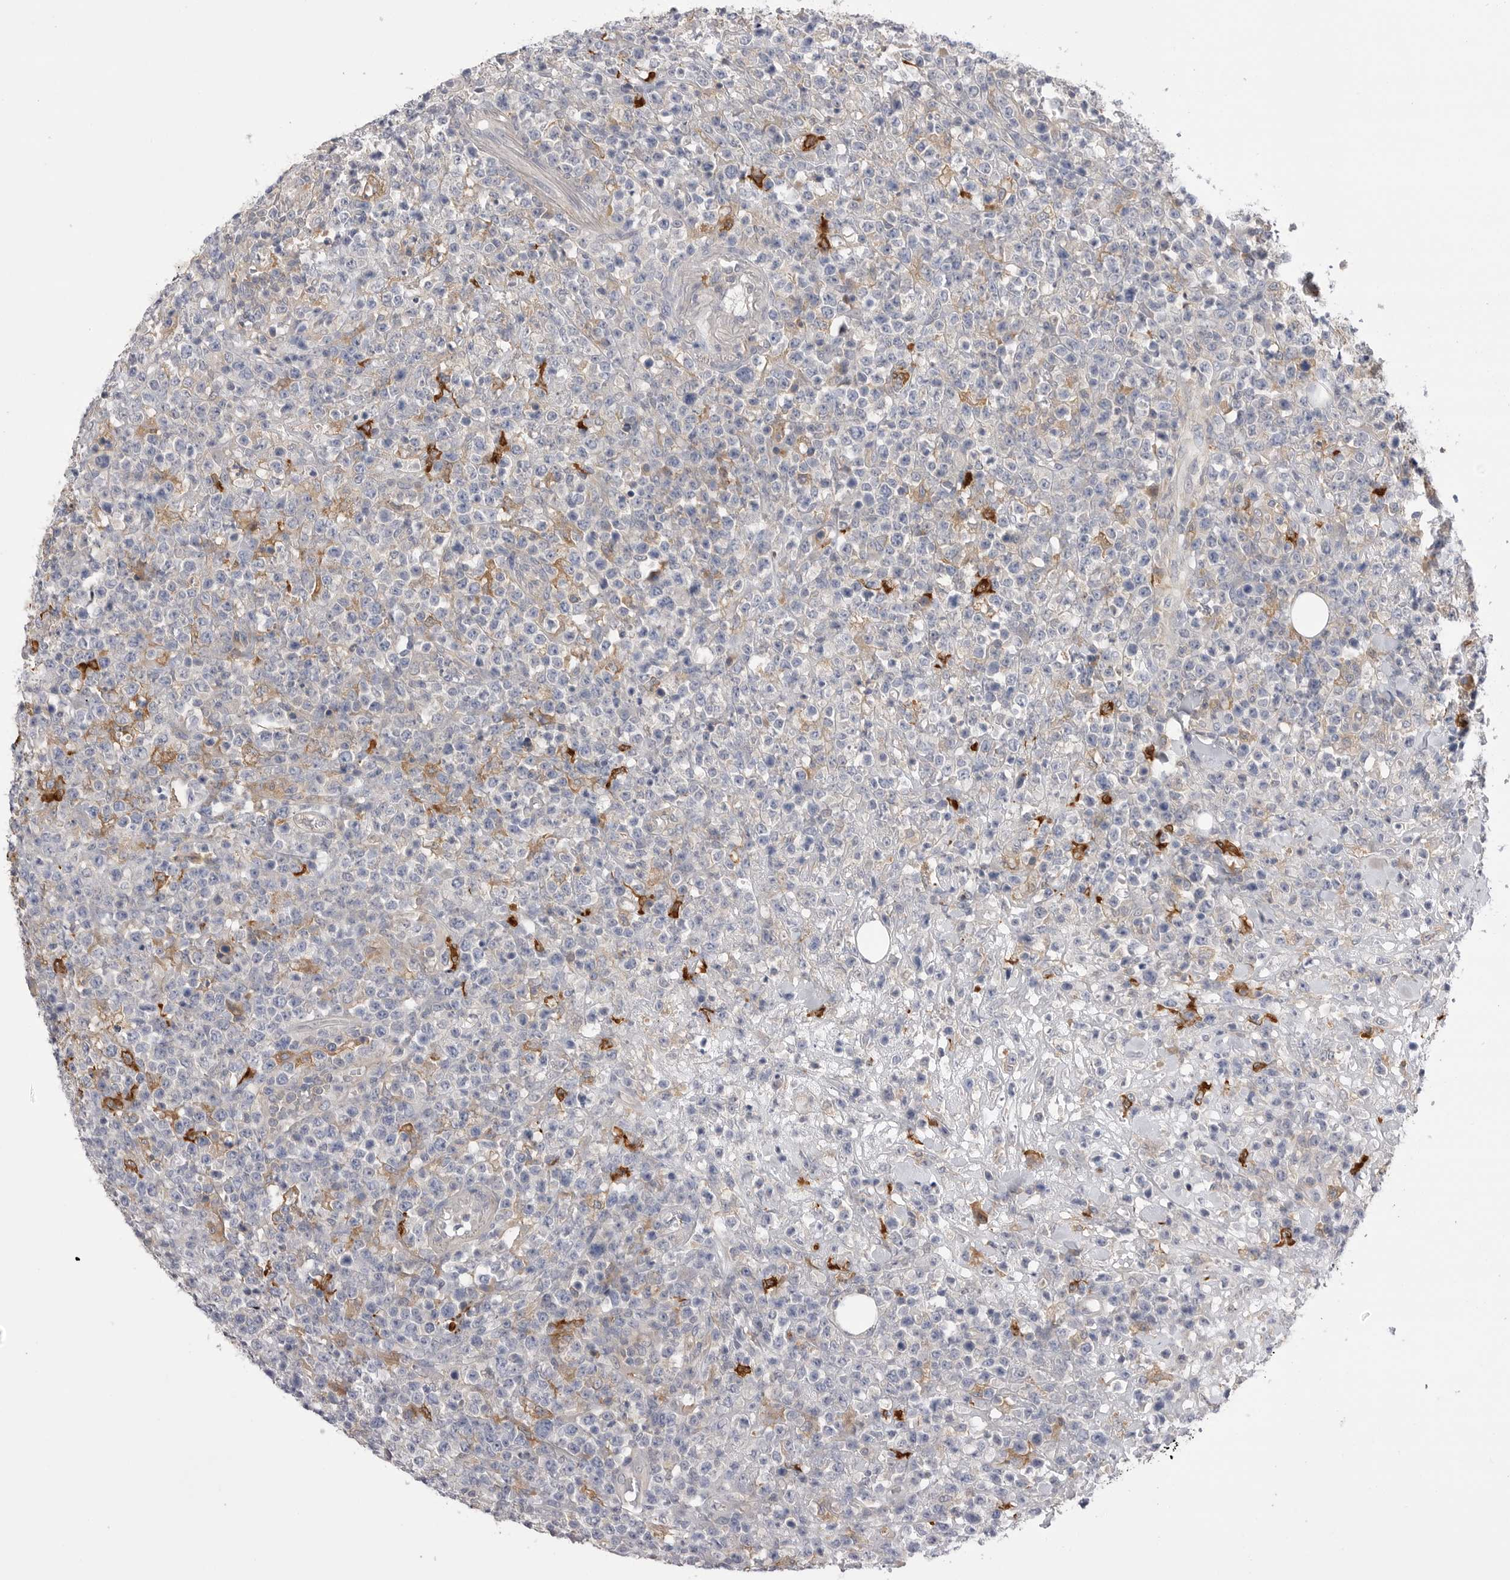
{"staining": {"intensity": "negative", "quantity": "none", "location": "none"}, "tissue": "lymphoma", "cell_type": "Tumor cells", "image_type": "cancer", "snomed": [{"axis": "morphology", "description": "Malignant lymphoma, non-Hodgkin's type, High grade"}, {"axis": "topography", "description": "Colon"}], "caption": "Immunohistochemistry (IHC) image of malignant lymphoma, non-Hodgkin's type (high-grade) stained for a protein (brown), which demonstrates no positivity in tumor cells.", "gene": "VAC14", "patient": {"sex": "female", "age": 53}}